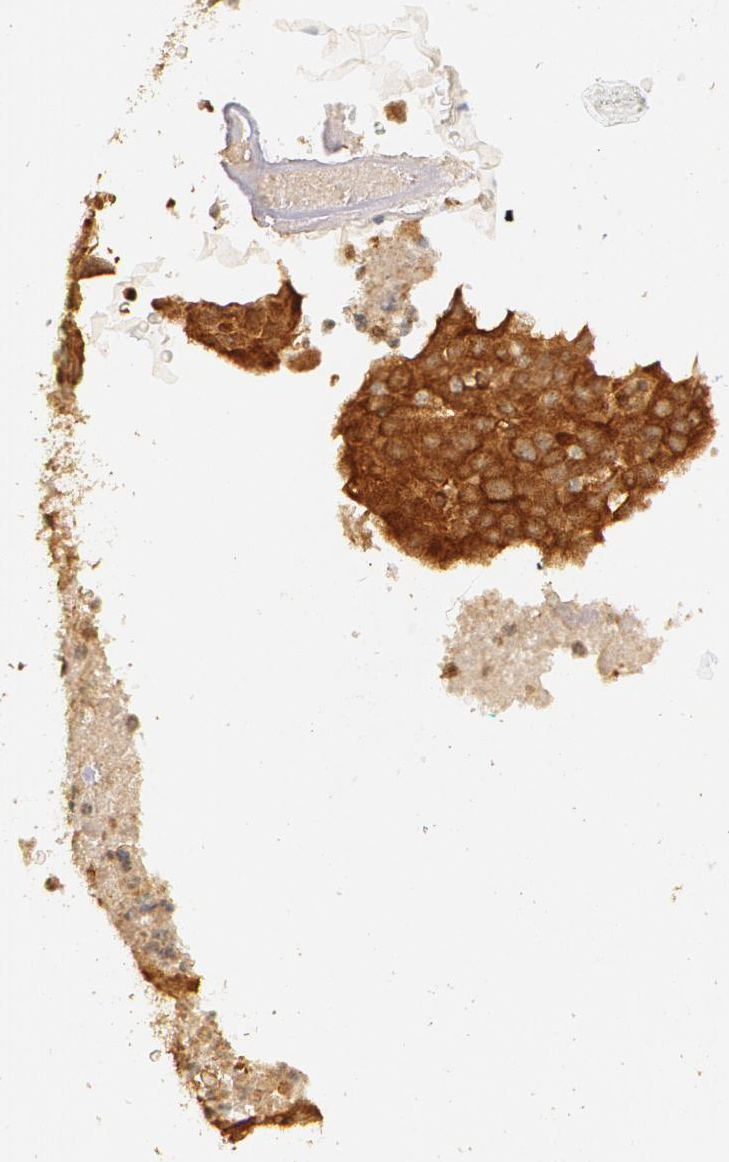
{"staining": {"intensity": "strong", "quantity": ">75%", "location": "cytoplasmic/membranous"}, "tissue": "lung cancer", "cell_type": "Tumor cells", "image_type": "cancer", "snomed": [{"axis": "morphology", "description": "Squamous cell carcinoma, NOS"}, {"axis": "topography", "description": "Lung"}], "caption": "Lung squamous cell carcinoma stained with a protein marker shows strong staining in tumor cells.", "gene": "ASCC2", "patient": {"sex": "male", "age": 64}}